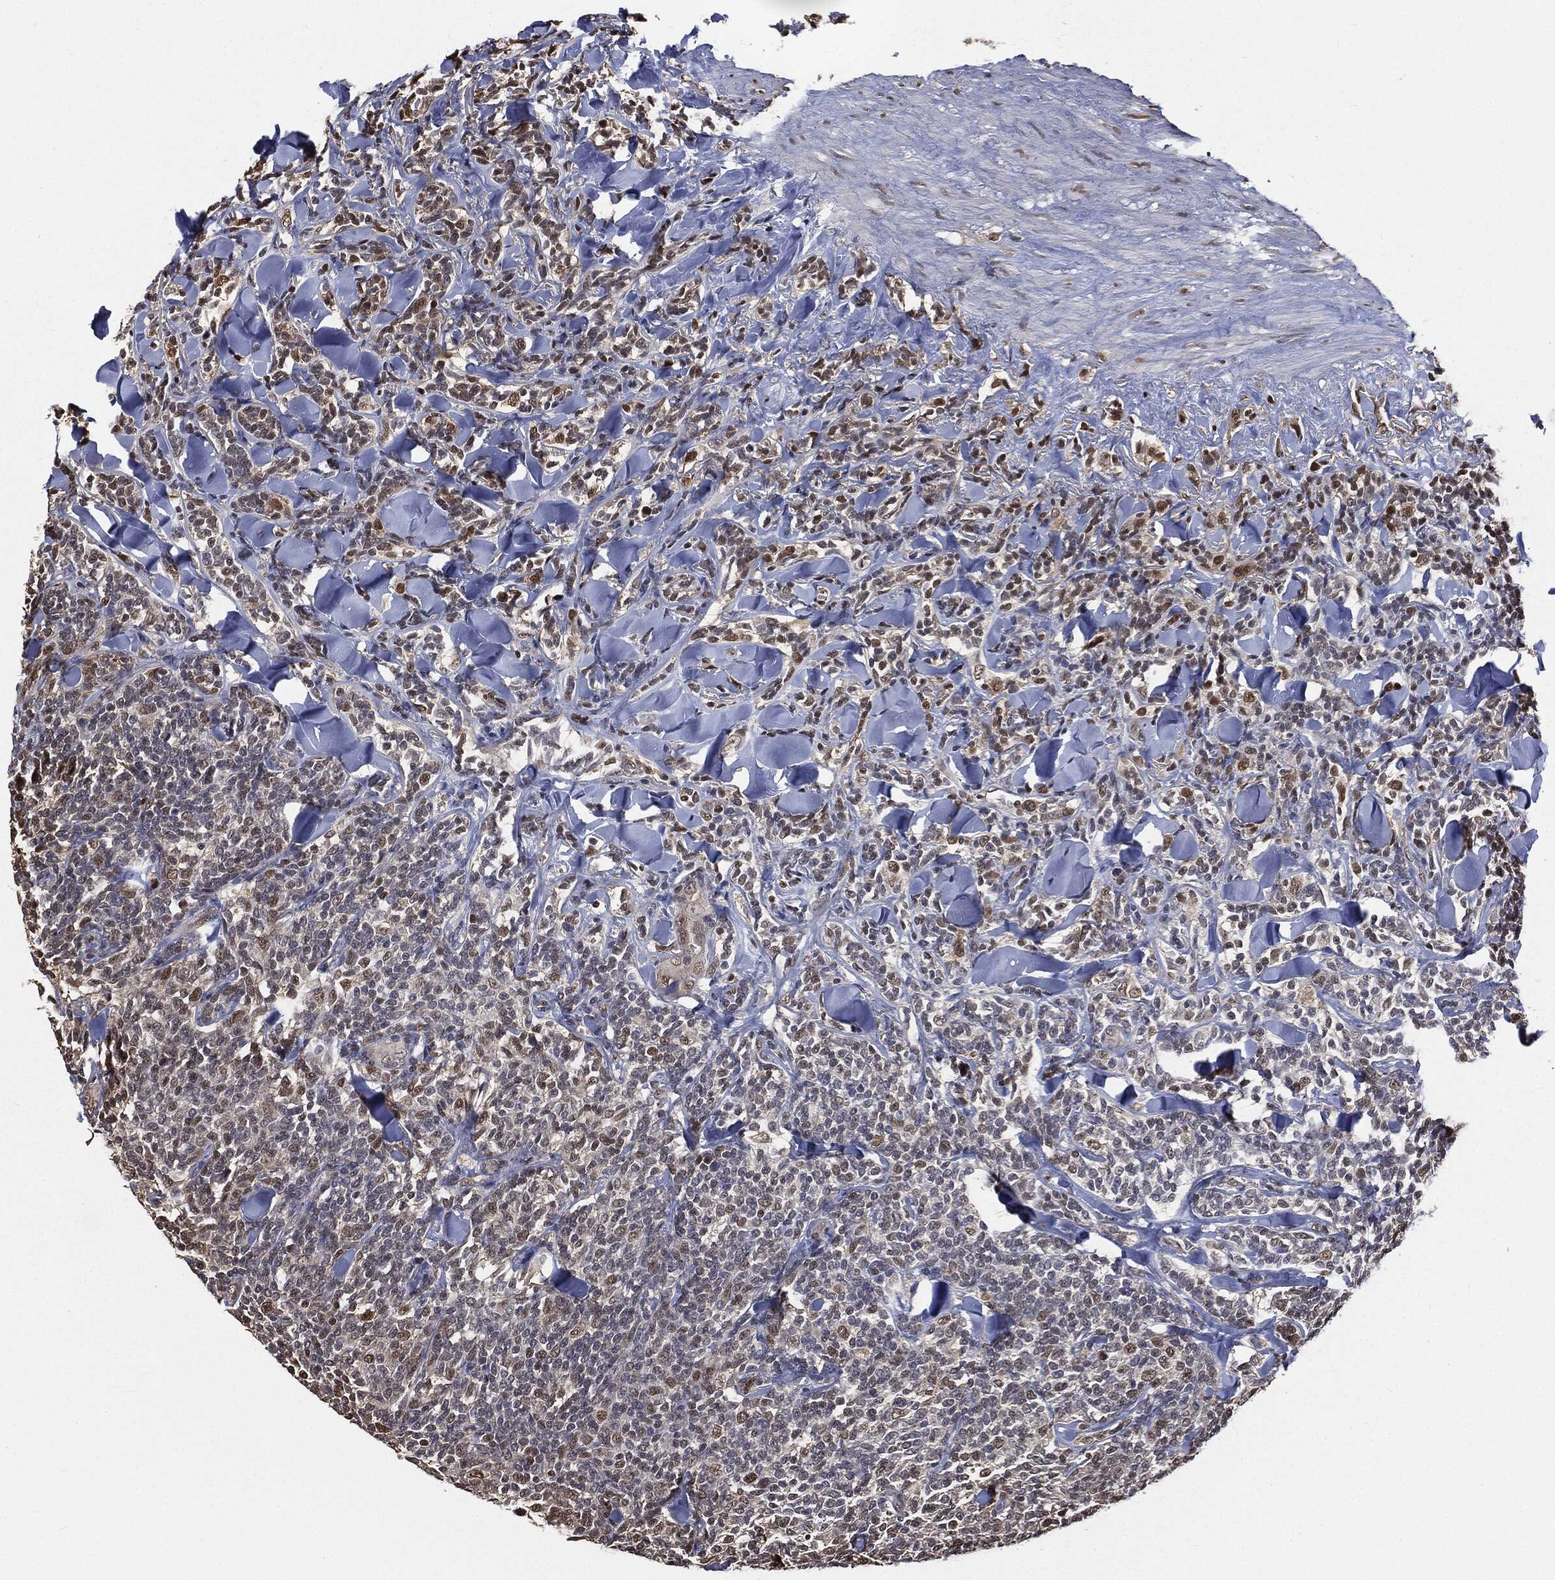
{"staining": {"intensity": "moderate", "quantity": "<25%", "location": "nuclear"}, "tissue": "lymphoma", "cell_type": "Tumor cells", "image_type": "cancer", "snomed": [{"axis": "morphology", "description": "Malignant lymphoma, non-Hodgkin's type, Low grade"}, {"axis": "topography", "description": "Lymph node"}], "caption": "Immunohistochemistry (IHC) image of neoplastic tissue: human lymphoma stained using immunohistochemistry (IHC) exhibits low levels of moderate protein expression localized specifically in the nuclear of tumor cells, appearing as a nuclear brown color.", "gene": "SHLD2", "patient": {"sex": "female", "age": 56}}